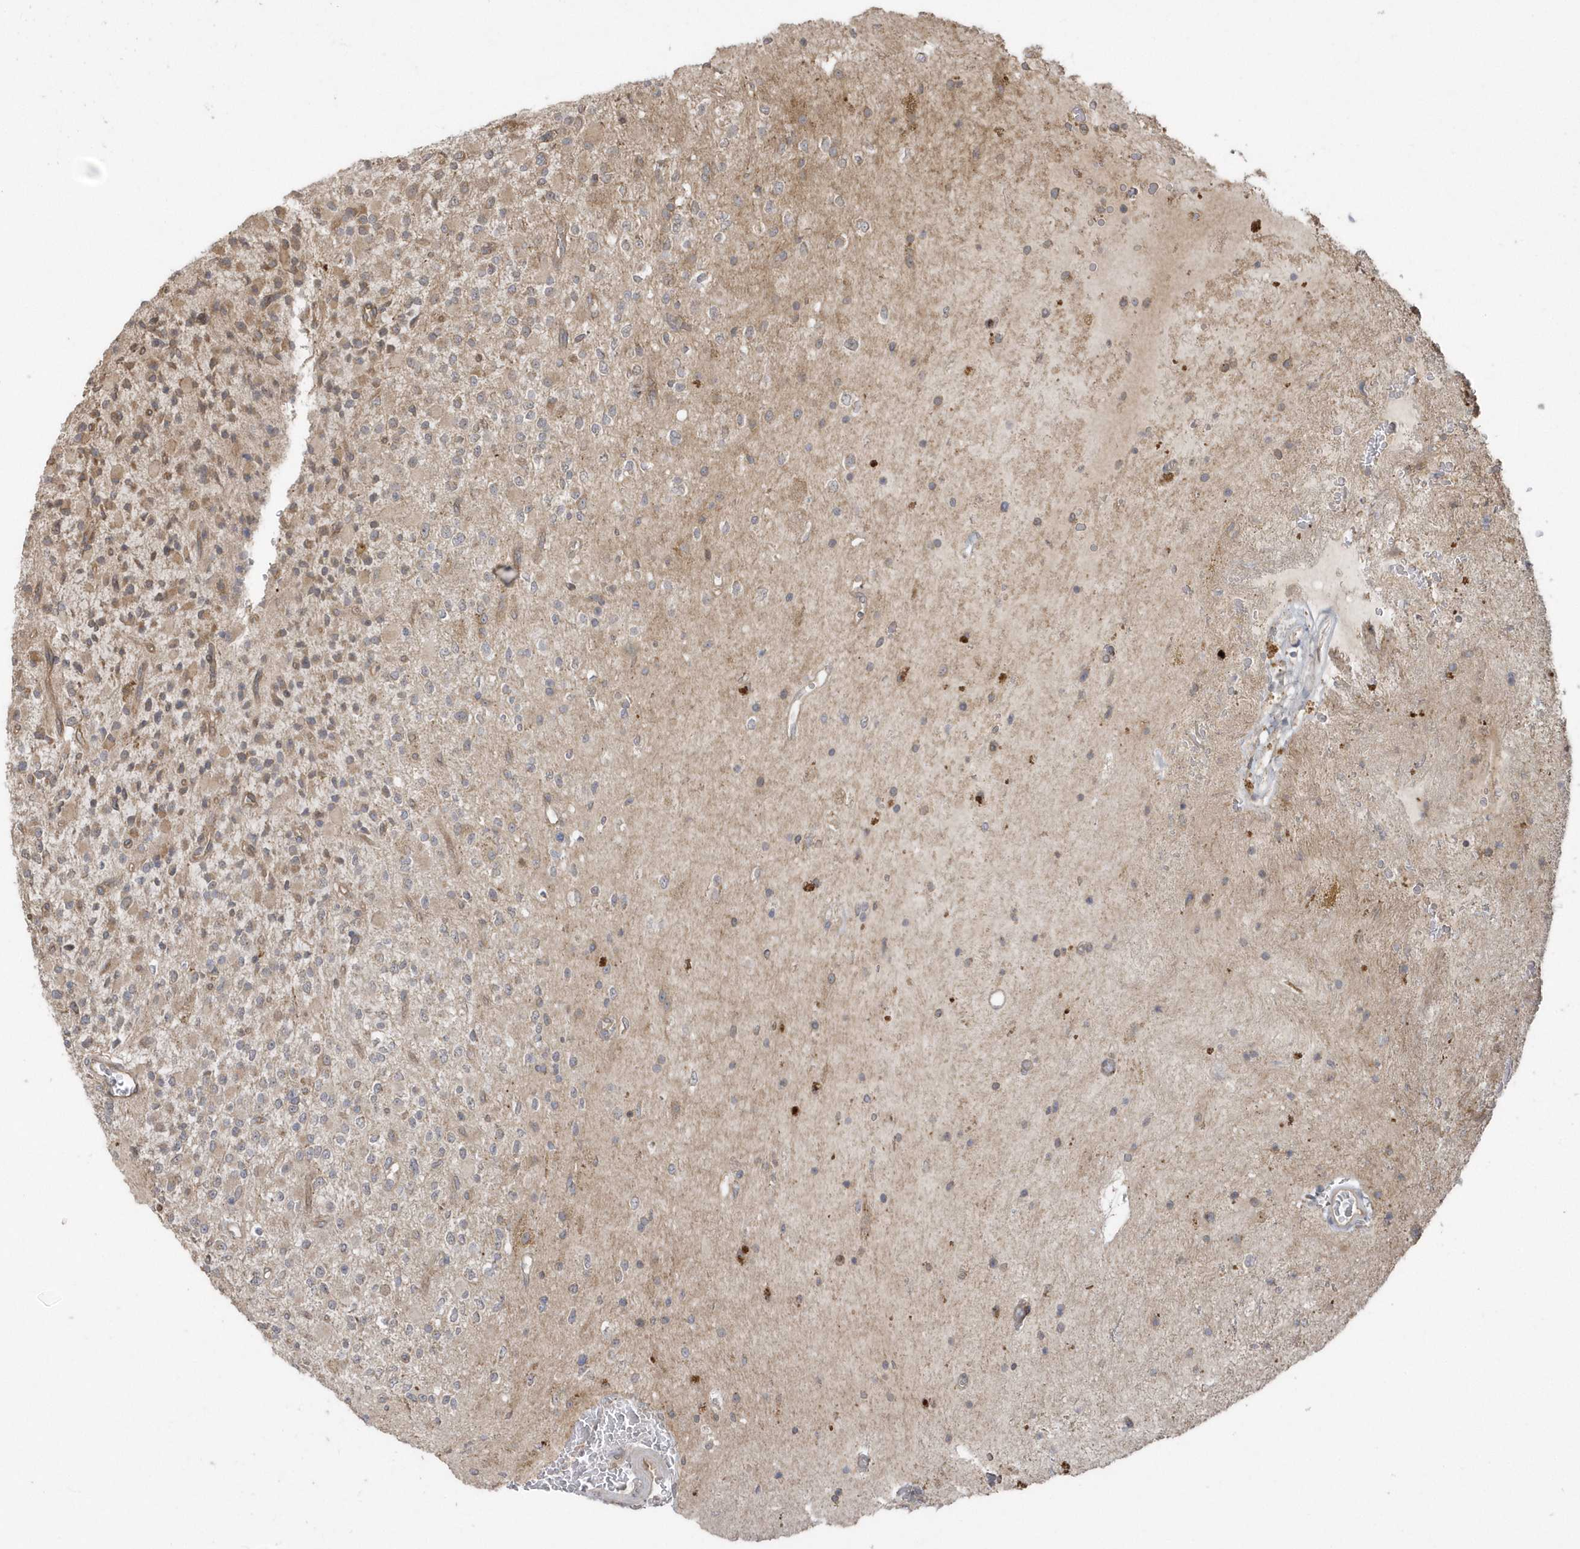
{"staining": {"intensity": "weak", "quantity": ">75%", "location": "cytoplasmic/membranous"}, "tissue": "glioma", "cell_type": "Tumor cells", "image_type": "cancer", "snomed": [{"axis": "morphology", "description": "Glioma, malignant, High grade"}, {"axis": "topography", "description": "Brain"}], "caption": "Brown immunohistochemical staining in human malignant glioma (high-grade) exhibits weak cytoplasmic/membranous staining in approximately >75% of tumor cells.", "gene": "HERPUD1", "patient": {"sex": "male", "age": 34}}